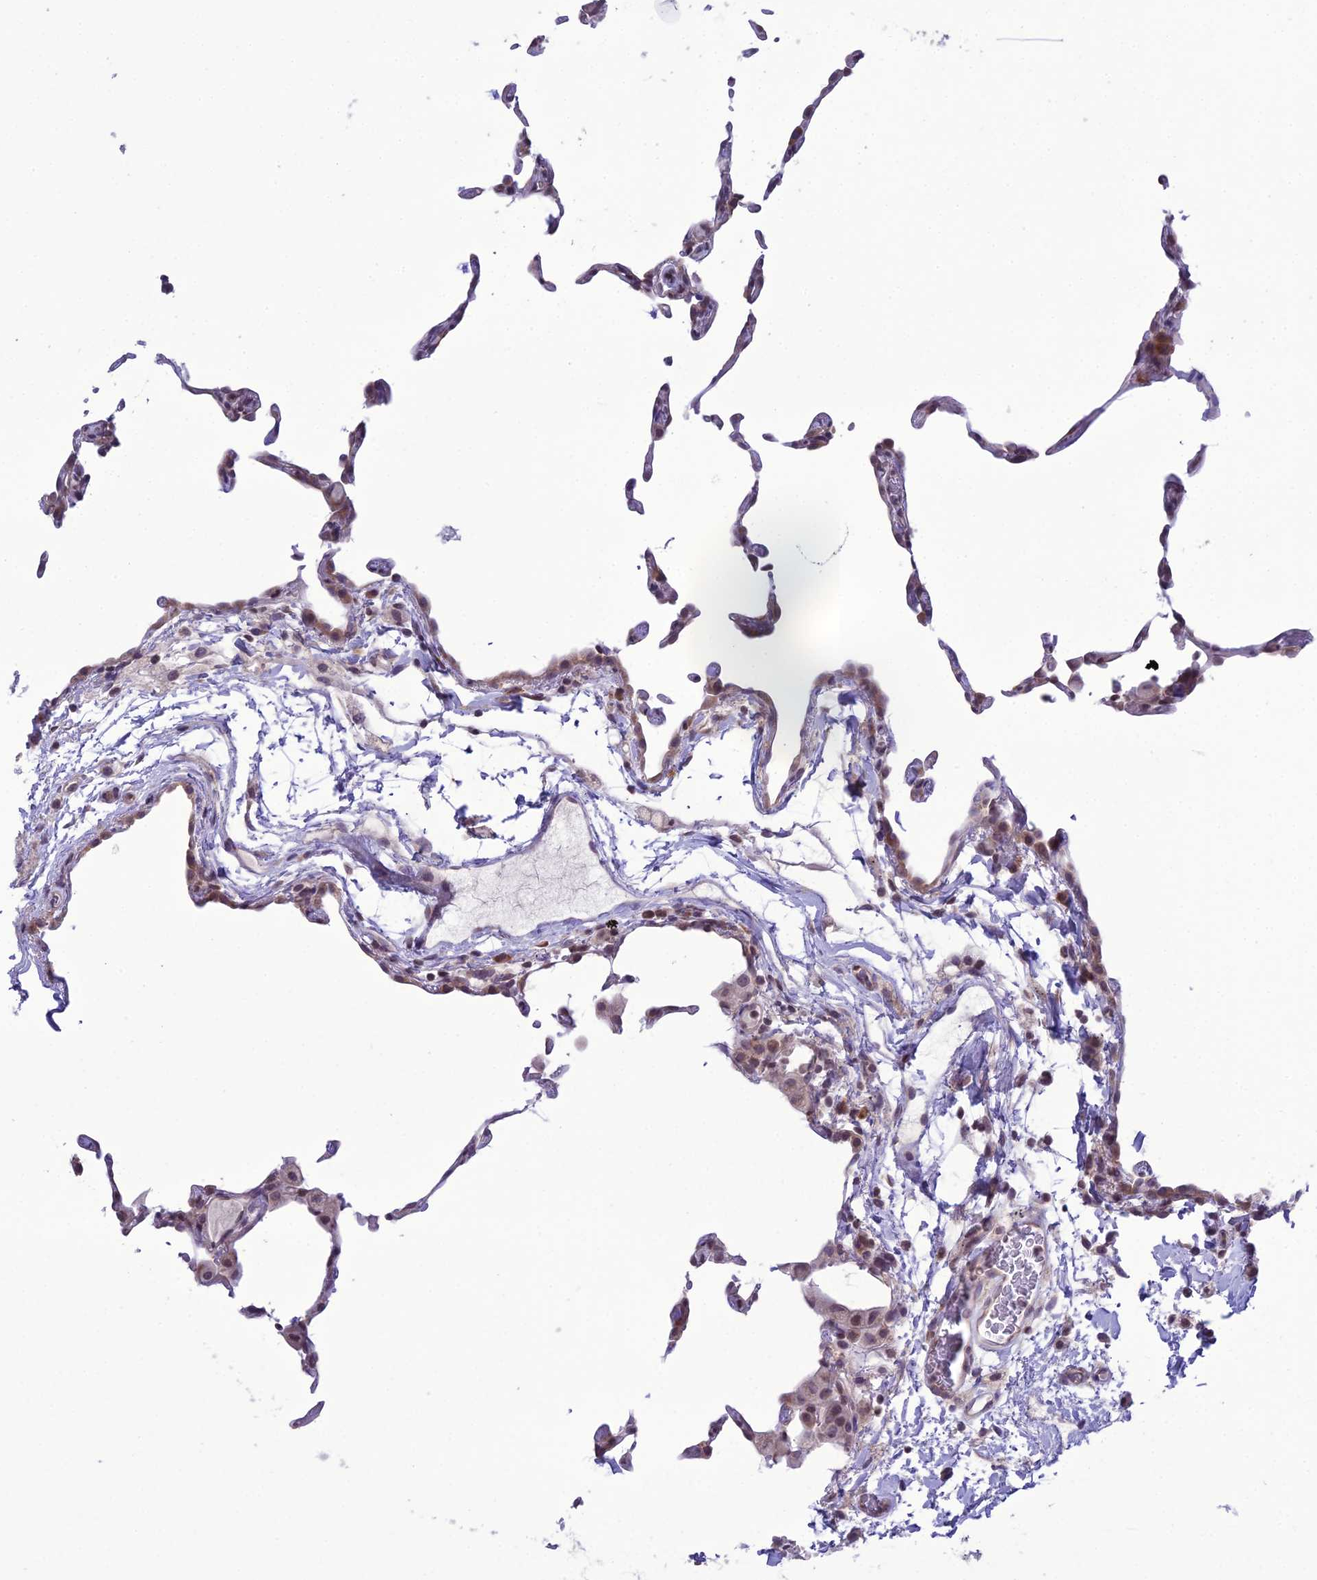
{"staining": {"intensity": "weak", "quantity": "<25%", "location": "cytoplasmic/membranous,nuclear"}, "tissue": "lung", "cell_type": "Alveolar cells", "image_type": "normal", "snomed": [{"axis": "morphology", "description": "Normal tissue, NOS"}, {"axis": "topography", "description": "Lung"}], "caption": "This photomicrograph is of normal lung stained with immunohistochemistry (IHC) to label a protein in brown with the nuclei are counter-stained blue. There is no positivity in alveolar cells.", "gene": "RPS26", "patient": {"sex": "female", "age": 57}}